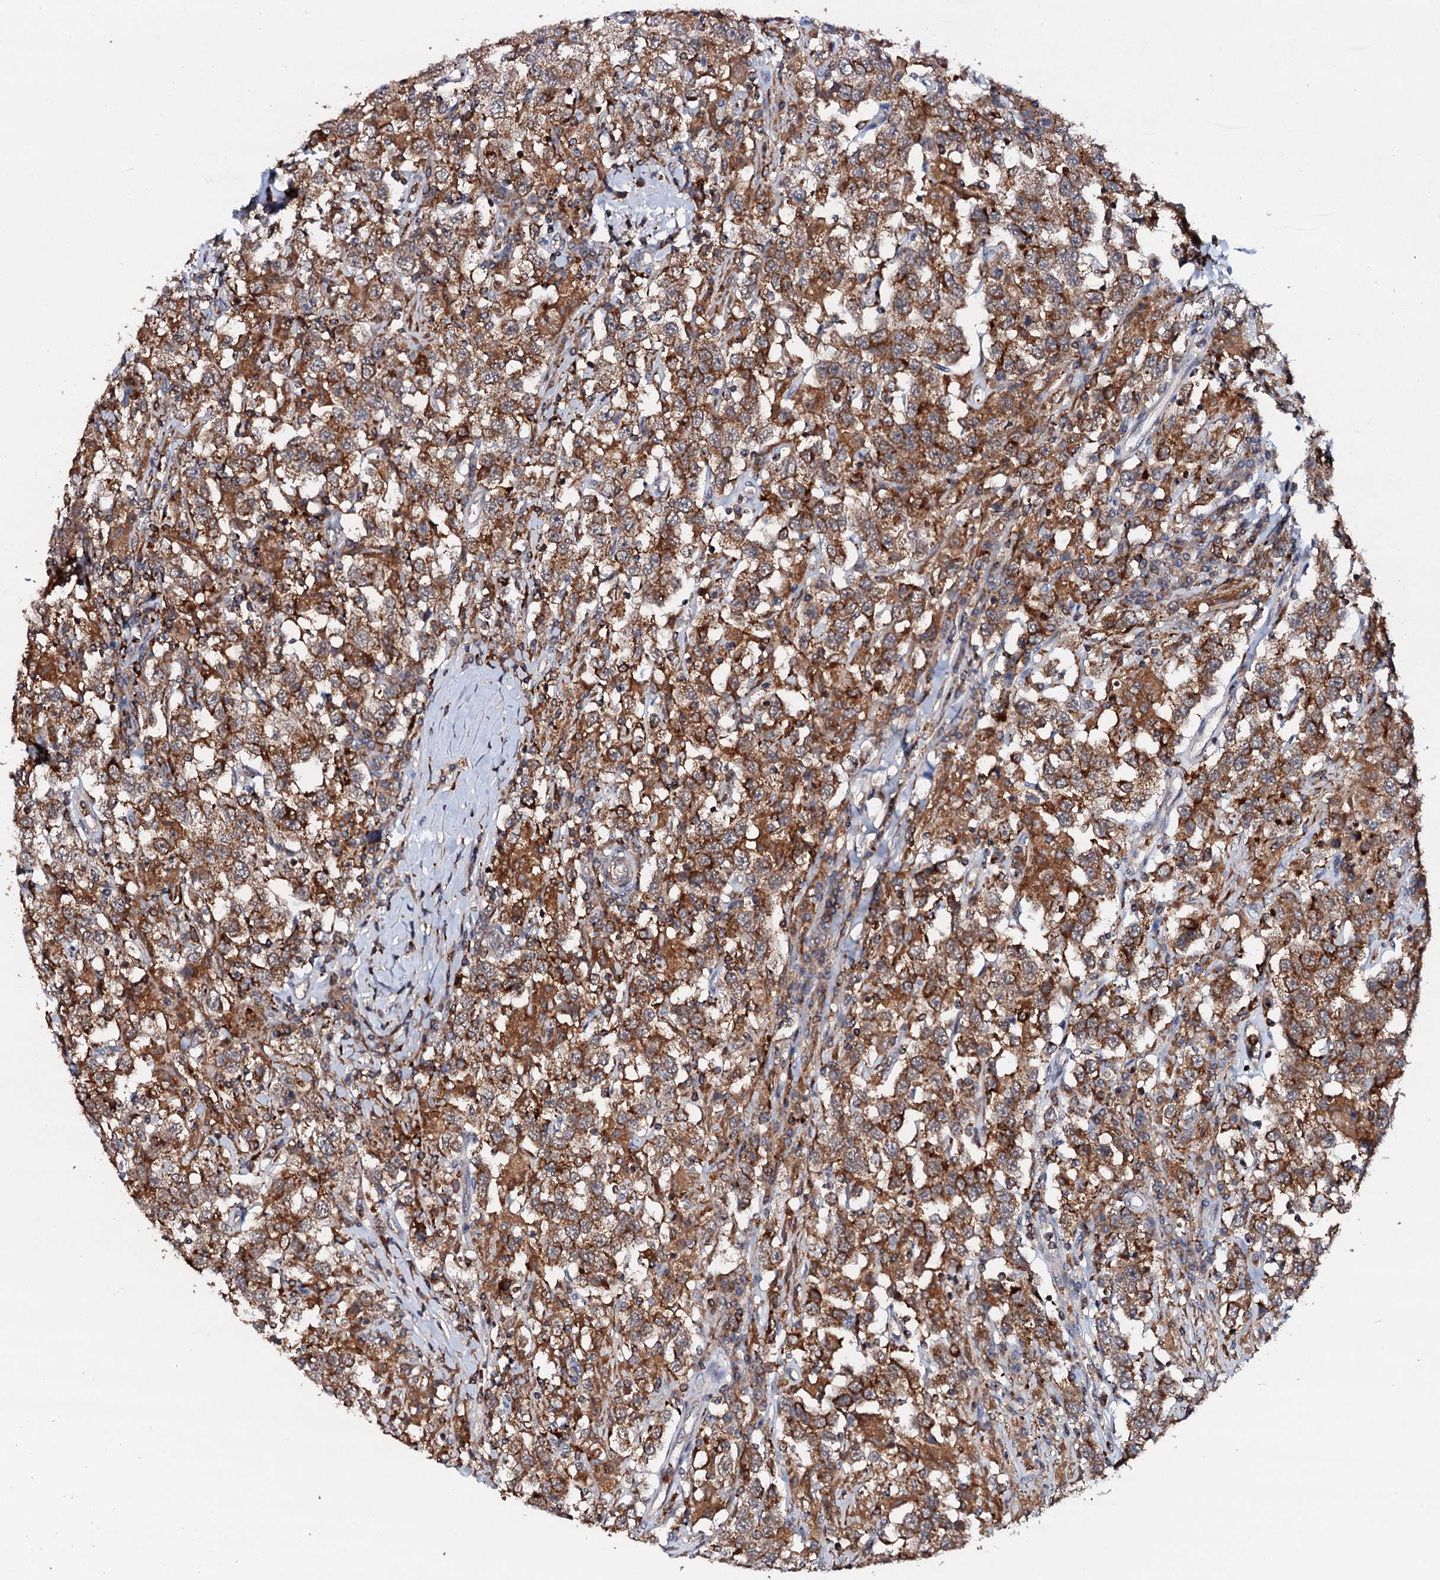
{"staining": {"intensity": "moderate", "quantity": ">75%", "location": "cytoplasmic/membranous"}, "tissue": "testis cancer", "cell_type": "Tumor cells", "image_type": "cancer", "snomed": [{"axis": "morphology", "description": "Seminoma, NOS"}, {"axis": "topography", "description": "Testis"}], "caption": "Human testis cancer stained with a protein marker exhibits moderate staining in tumor cells.", "gene": "VAMP8", "patient": {"sex": "male", "age": 41}}